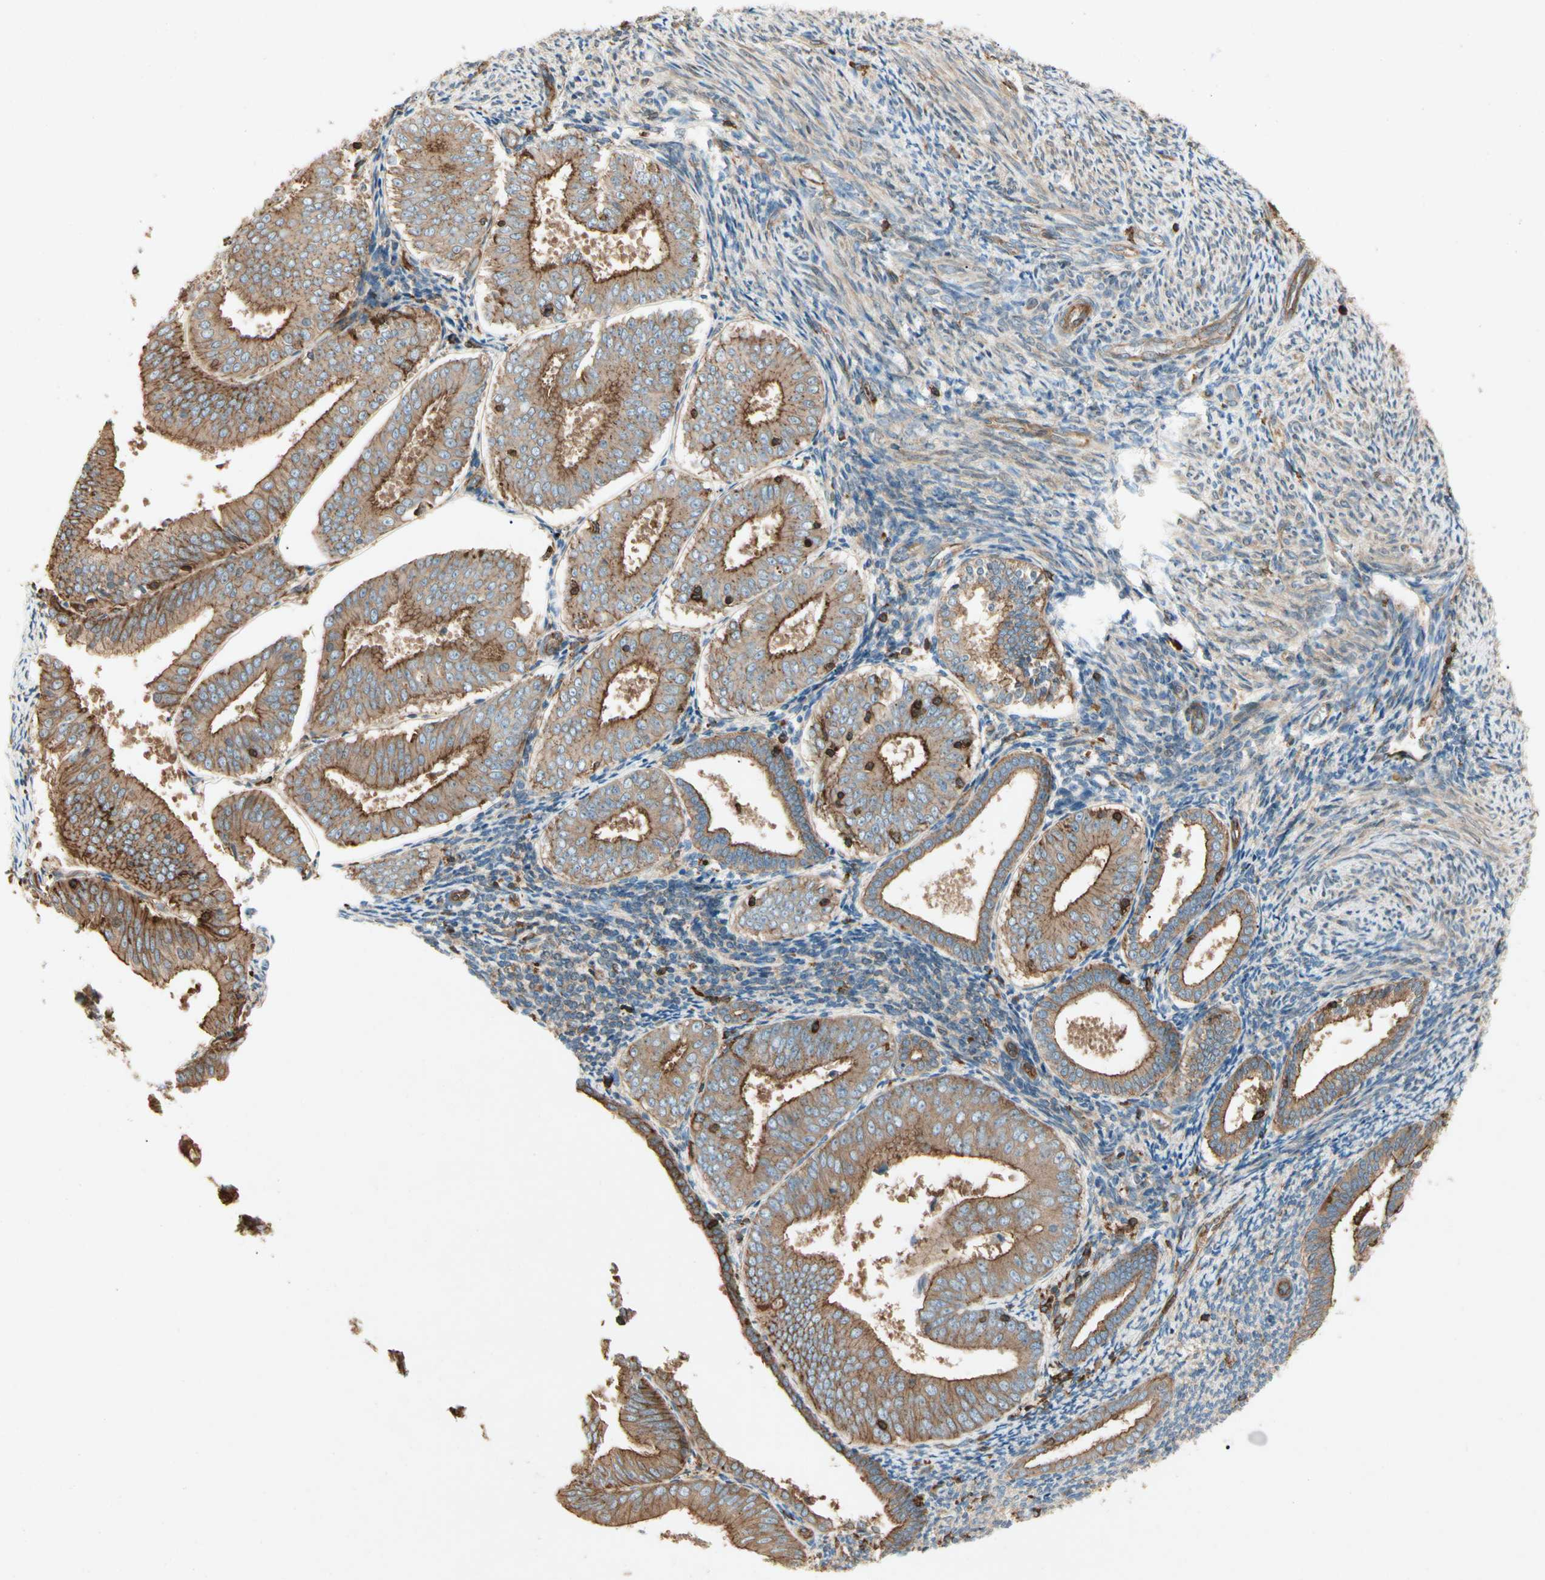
{"staining": {"intensity": "strong", "quantity": ">75%", "location": "cytoplasmic/membranous"}, "tissue": "endometrial cancer", "cell_type": "Tumor cells", "image_type": "cancer", "snomed": [{"axis": "morphology", "description": "Adenocarcinoma, NOS"}, {"axis": "topography", "description": "Endometrium"}], "caption": "Endometrial cancer stained with immunohistochemistry shows strong cytoplasmic/membranous staining in approximately >75% of tumor cells.", "gene": "ARPC2", "patient": {"sex": "female", "age": 63}}